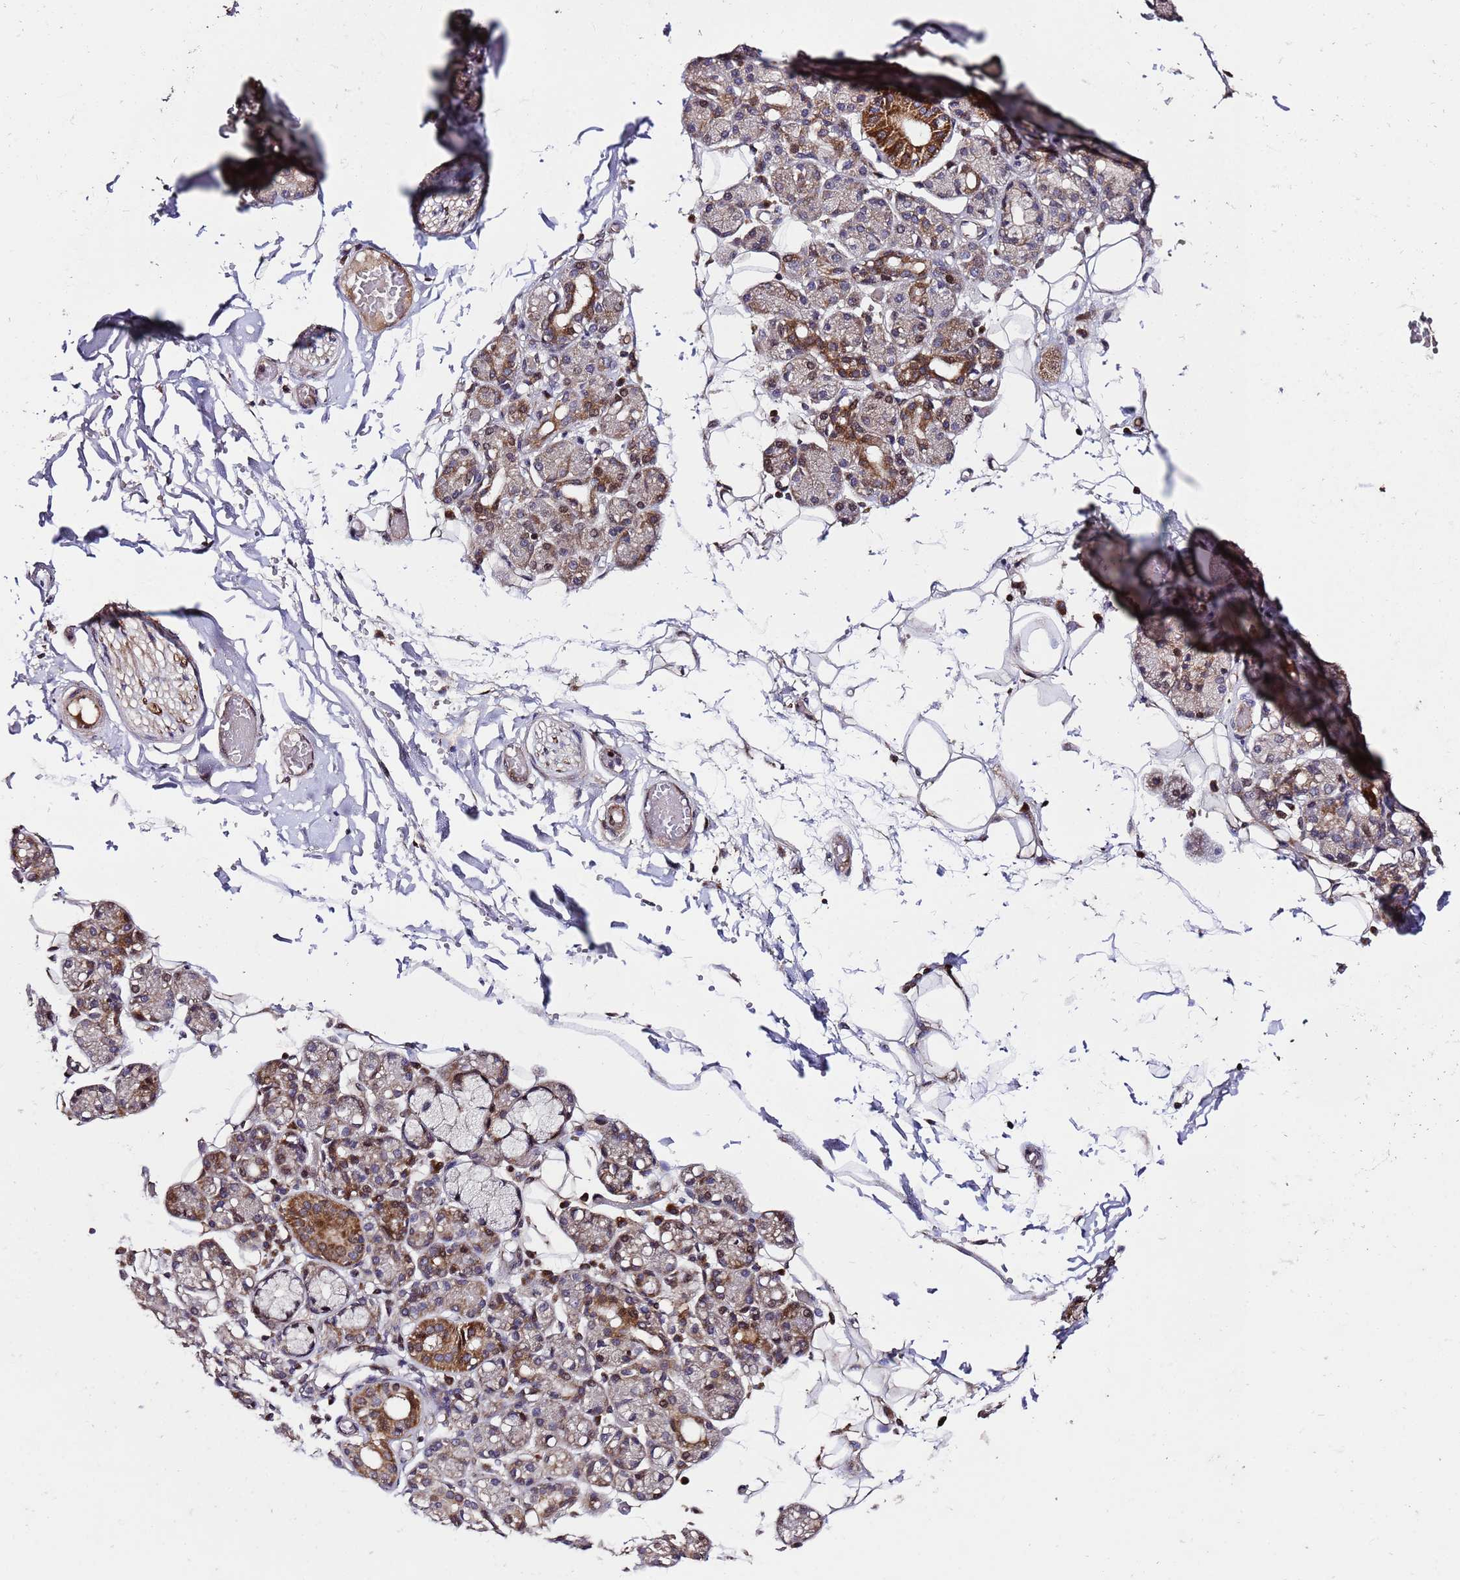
{"staining": {"intensity": "strong", "quantity": "<25%", "location": "cytoplasmic/membranous"}, "tissue": "salivary gland", "cell_type": "Glandular cells", "image_type": "normal", "snomed": [{"axis": "morphology", "description": "Normal tissue, NOS"}, {"axis": "topography", "description": "Salivary gland"}], "caption": "Salivary gland stained for a protein exhibits strong cytoplasmic/membranous positivity in glandular cells. The protein of interest is shown in brown color, while the nuclei are stained blue.", "gene": "PRODH", "patient": {"sex": "male", "age": 63}}